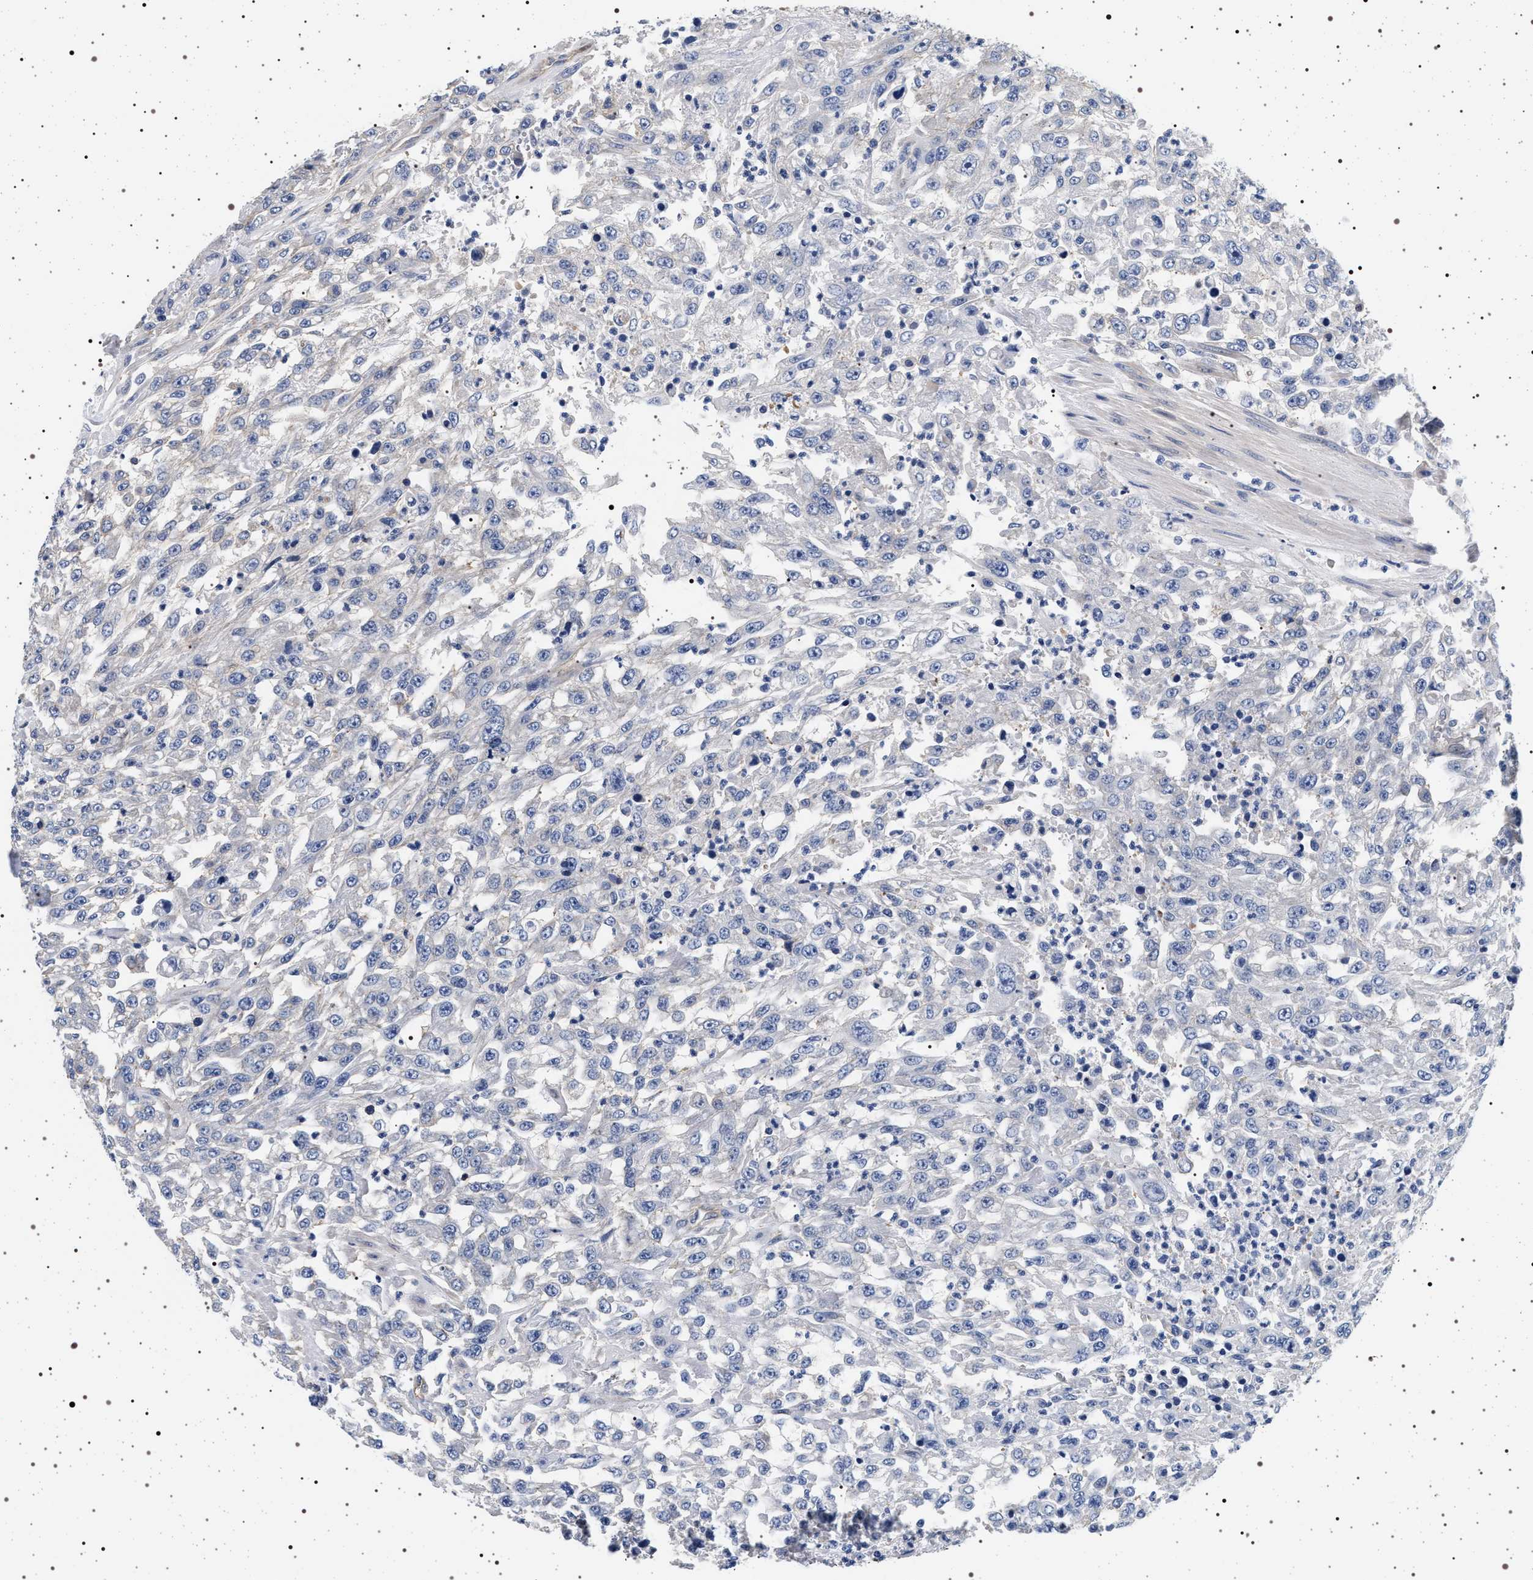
{"staining": {"intensity": "negative", "quantity": "none", "location": "none"}, "tissue": "urothelial cancer", "cell_type": "Tumor cells", "image_type": "cancer", "snomed": [{"axis": "morphology", "description": "Urothelial carcinoma, High grade"}, {"axis": "topography", "description": "Urinary bladder"}], "caption": "A photomicrograph of urothelial carcinoma (high-grade) stained for a protein exhibits no brown staining in tumor cells.", "gene": "HSD17B1", "patient": {"sex": "male", "age": 46}}